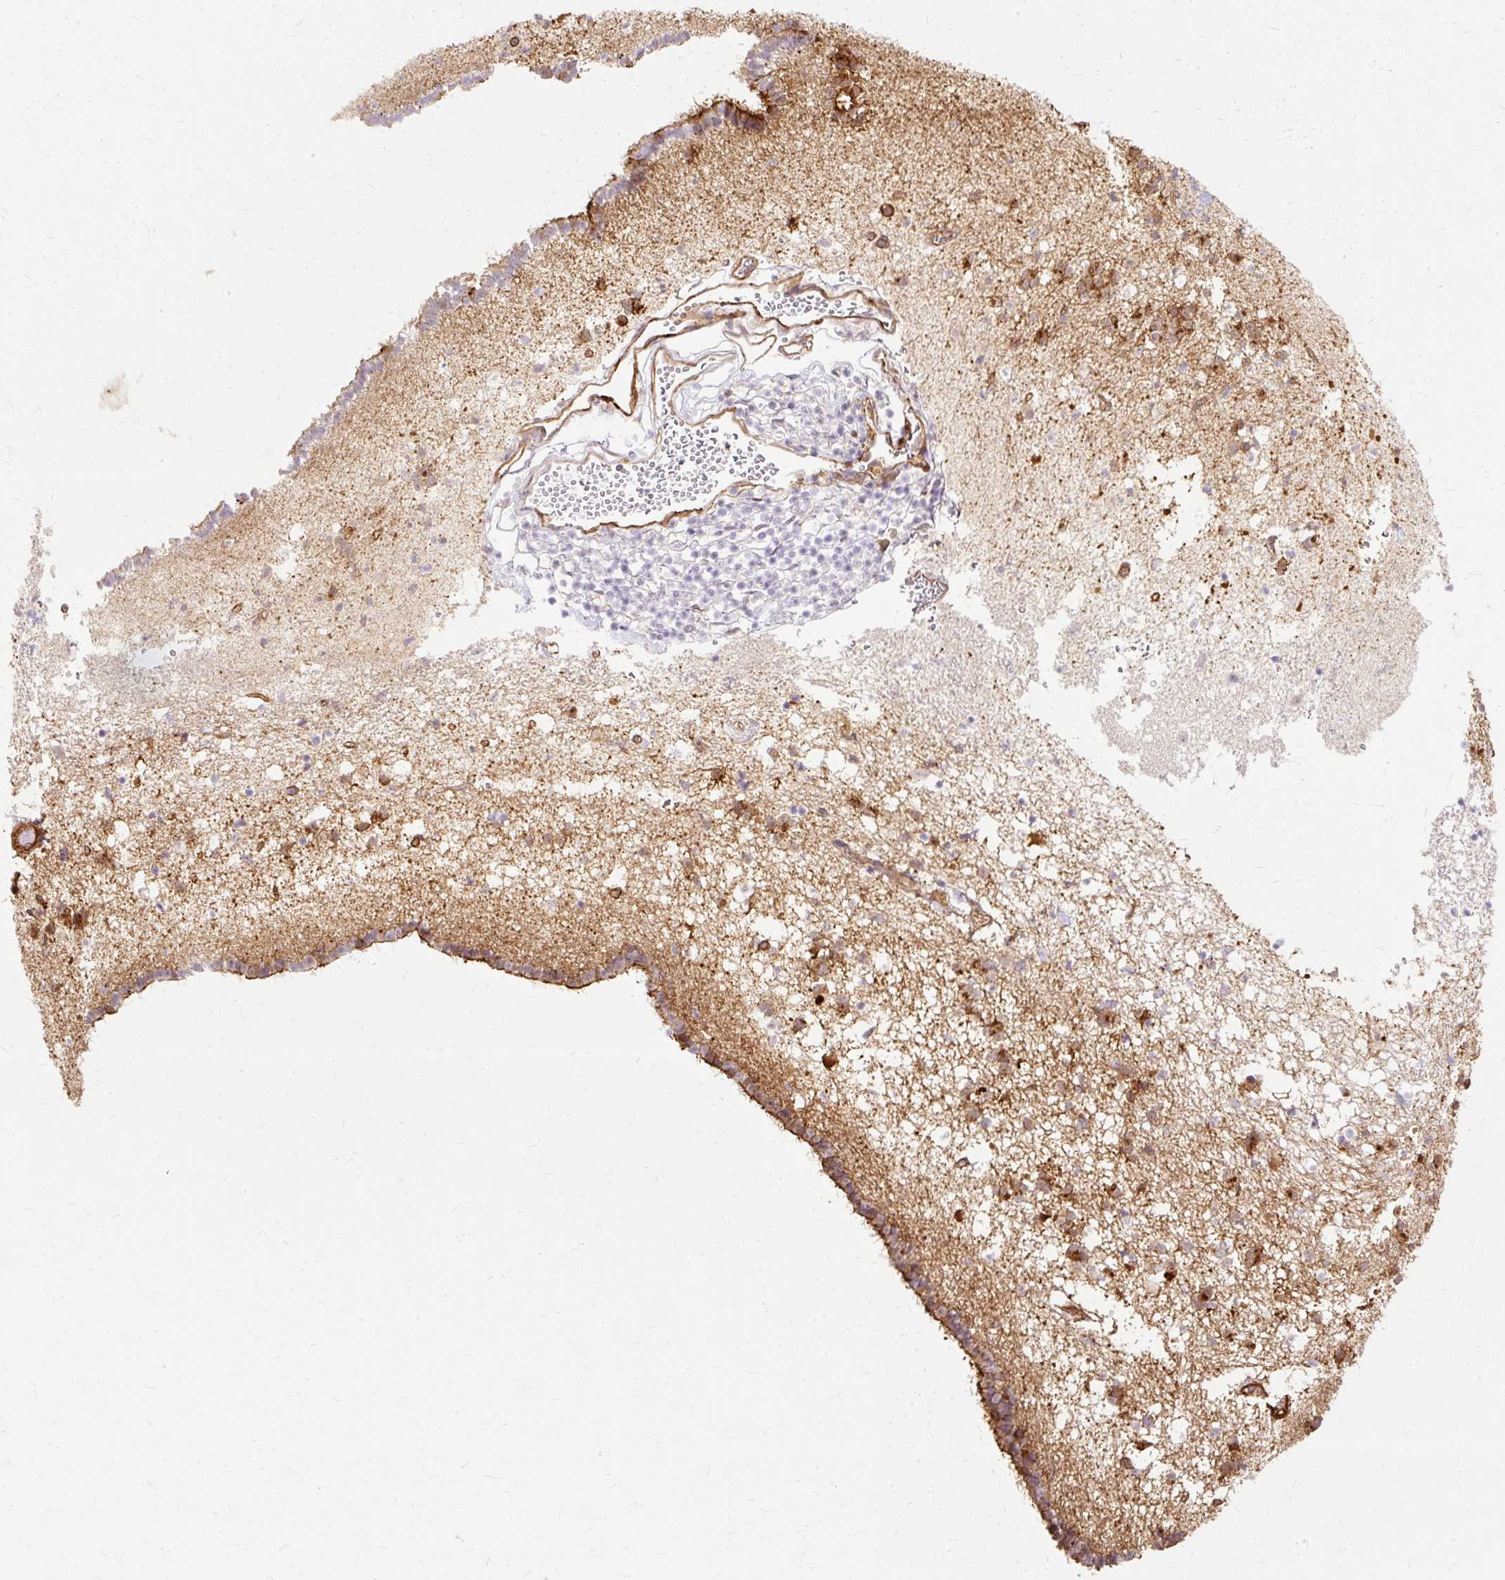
{"staining": {"intensity": "moderate", "quantity": "<25%", "location": "cytoplasmic/membranous"}, "tissue": "caudate", "cell_type": "Glial cells", "image_type": "normal", "snomed": [{"axis": "morphology", "description": "Normal tissue, NOS"}, {"axis": "topography", "description": "Lateral ventricle wall"}], "caption": "Immunohistochemical staining of normal human caudate exhibits moderate cytoplasmic/membranous protein positivity in about <25% of glial cells. The protein is shown in brown color, while the nuclei are stained blue.", "gene": "CNN3", "patient": {"sex": "male", "age": 58}}